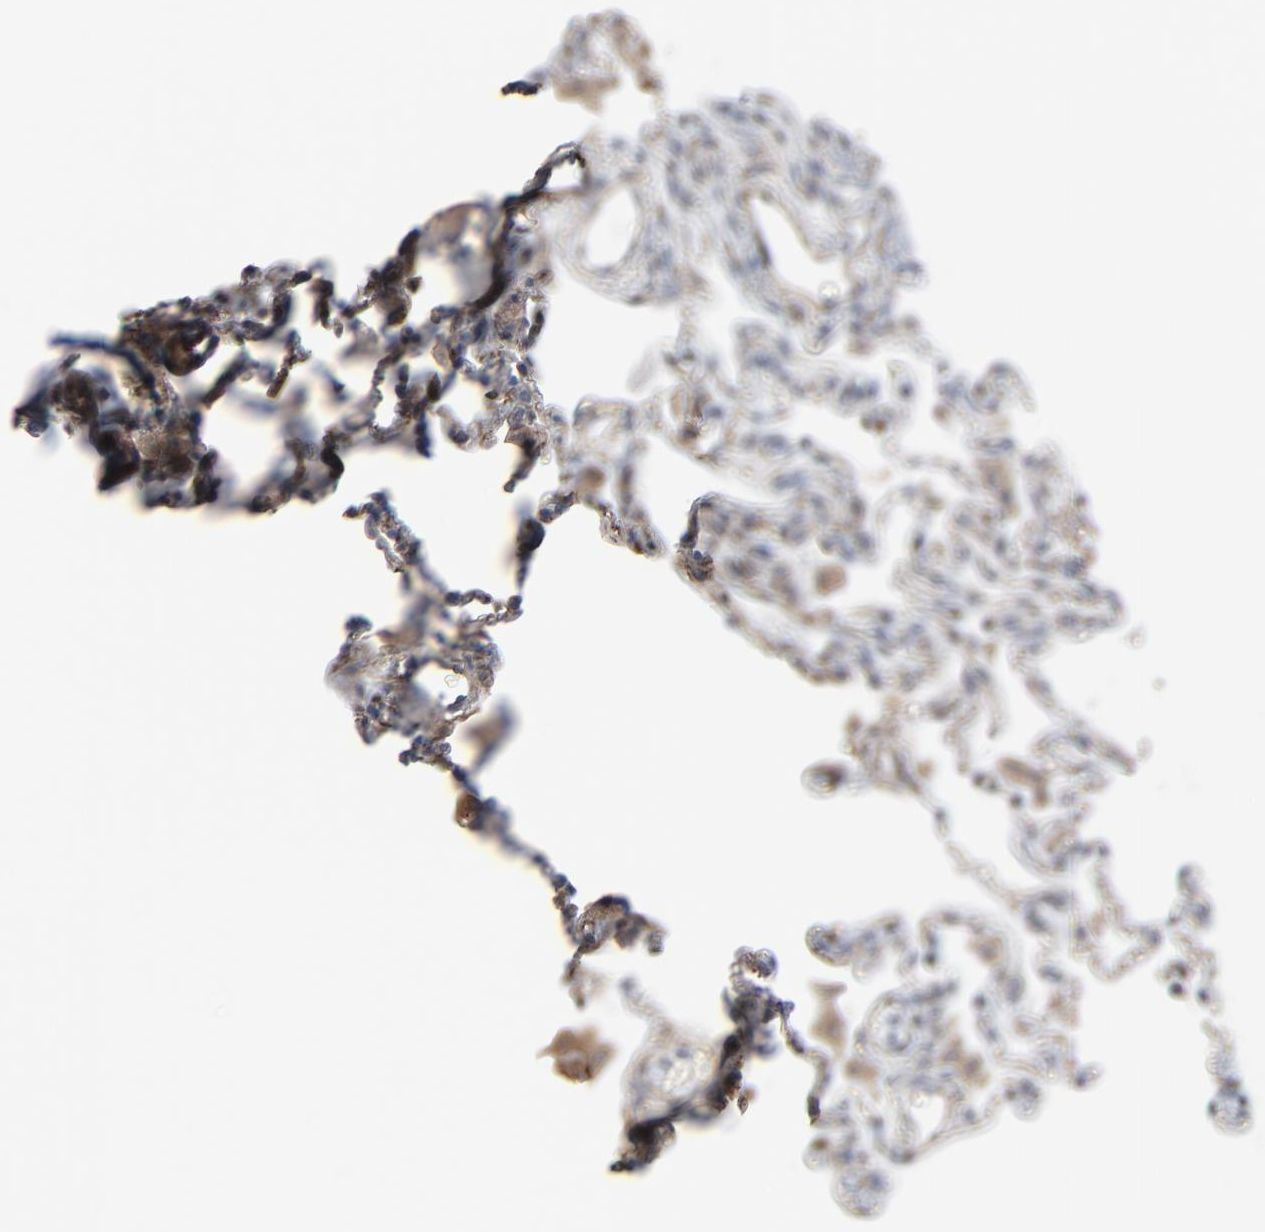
{"staining": {"intensity": "weak", "quantity": "<25%", "location": "cytoplasmic/membranous"}, "tissue": "lung", "cell_type": "Alveolar cells", "image_type": "normal", "snomed": [{"axis": "morphology", "description": "Normal tissue, NOS"}, {"axis": "topography", "description": "Lung"}], "caption": "Histopathology image shows no significant protein expression in alveolar cells of unremarkable lung. (DAB immunohistochemistry (IHC) with hematoxylin counter stain).", "gene": "CTNND1", "patient": {"sex": "female", "age": 49}}